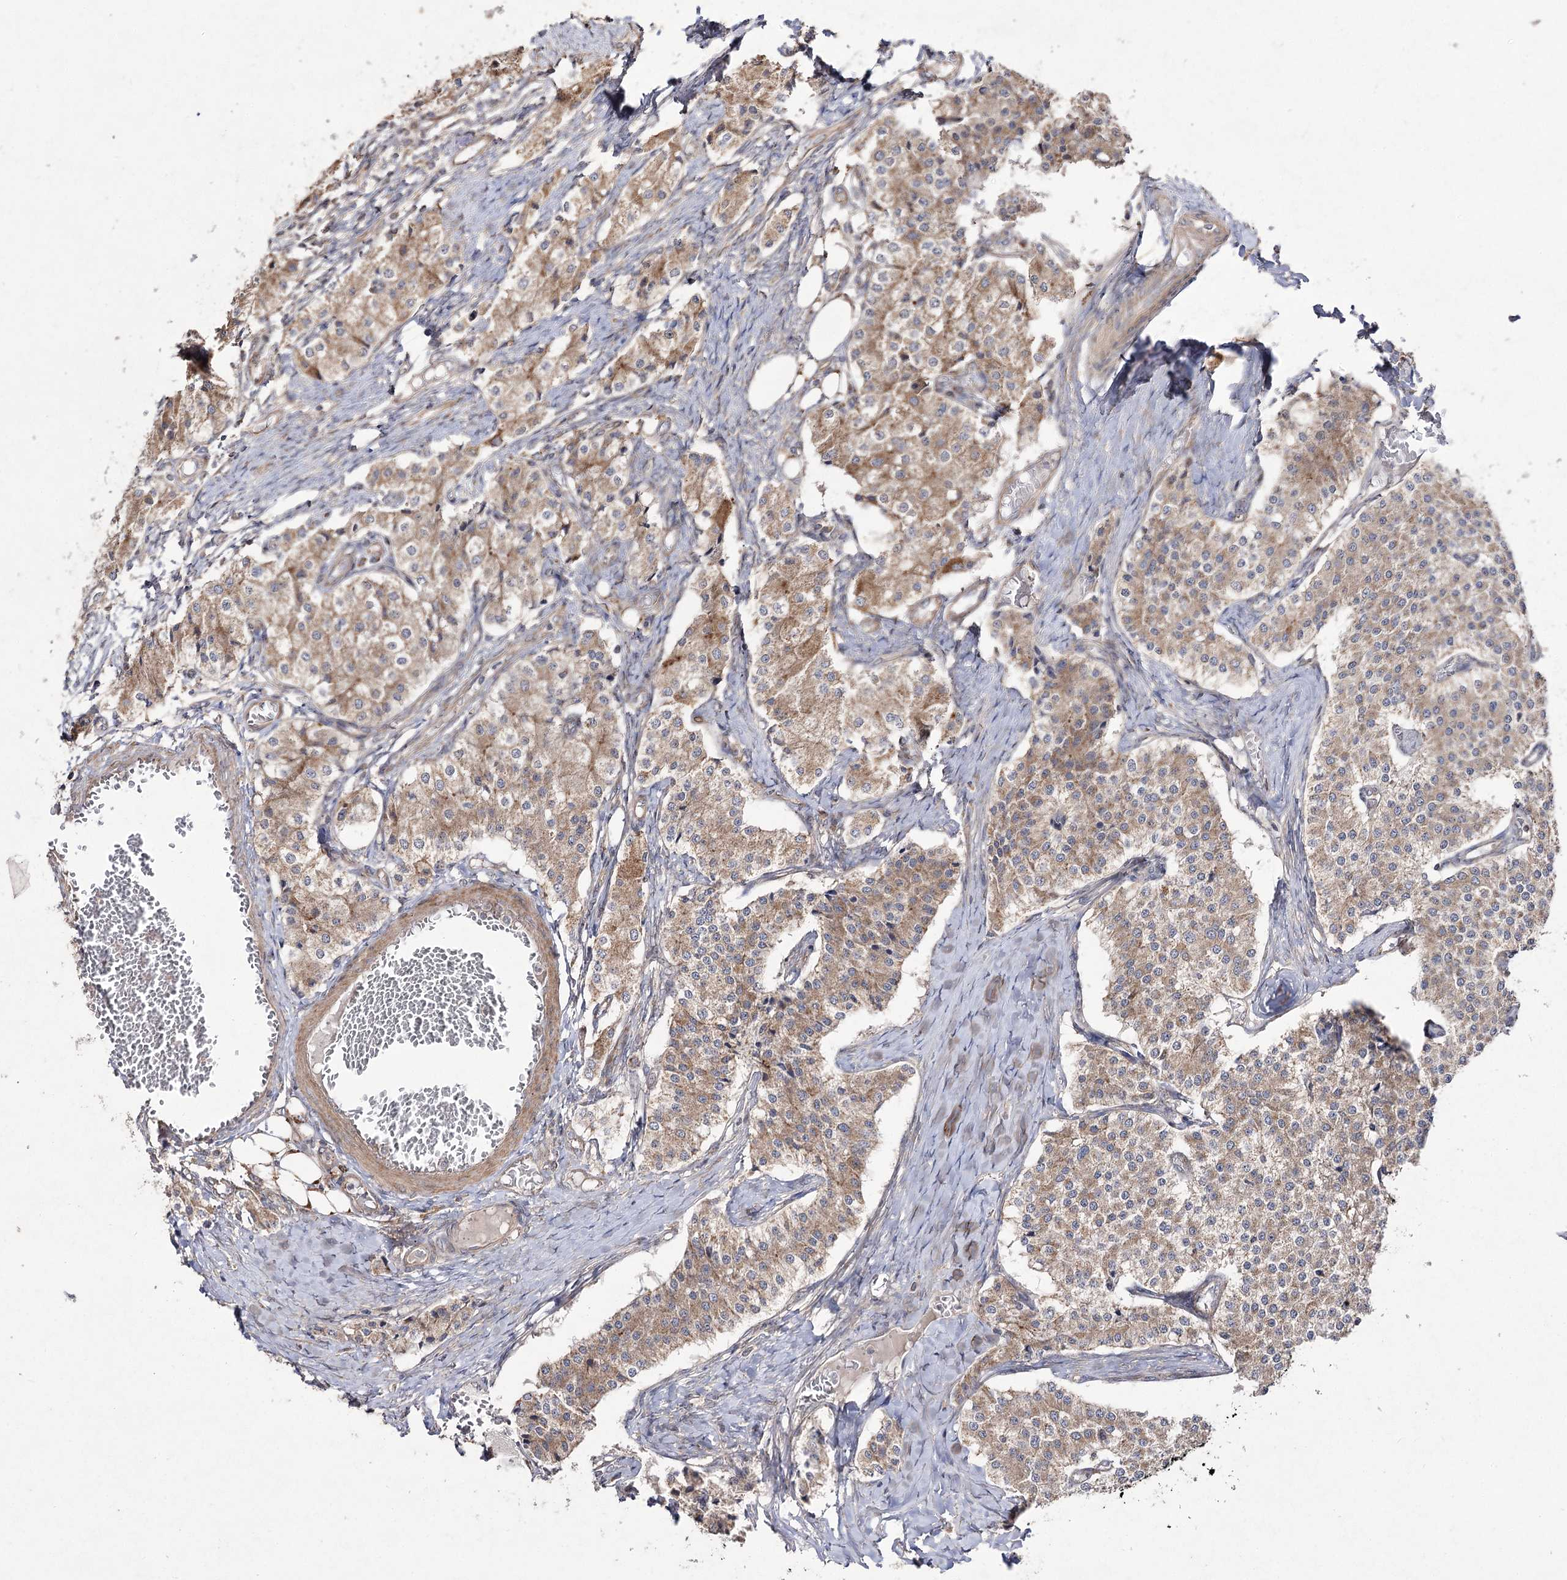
{"staining": {"intensity": "moderate", "quantity": ">75%", "location": "cytoplasmic/membranous"}, "tissue": "carcinoid", "cell_type": "Tumor cells", "image_type": "cancer", "snomed": [{"axis": "morphology", "description": "Carcinoid, malignant, NOS"}, {"axis": "topography", "description": "Colon"}], "caption": "An IHC image of tumor tissue is shown. Protein staining in brown highlights moderate cytoplasmic/membranous positivity in carcinoid (malignant) within tumor cells. (DAB IHC, brown staining for protein, blue staining for nuclei).", "gene": "FANCL", "patient": {"sex": "female", "age": 52}}